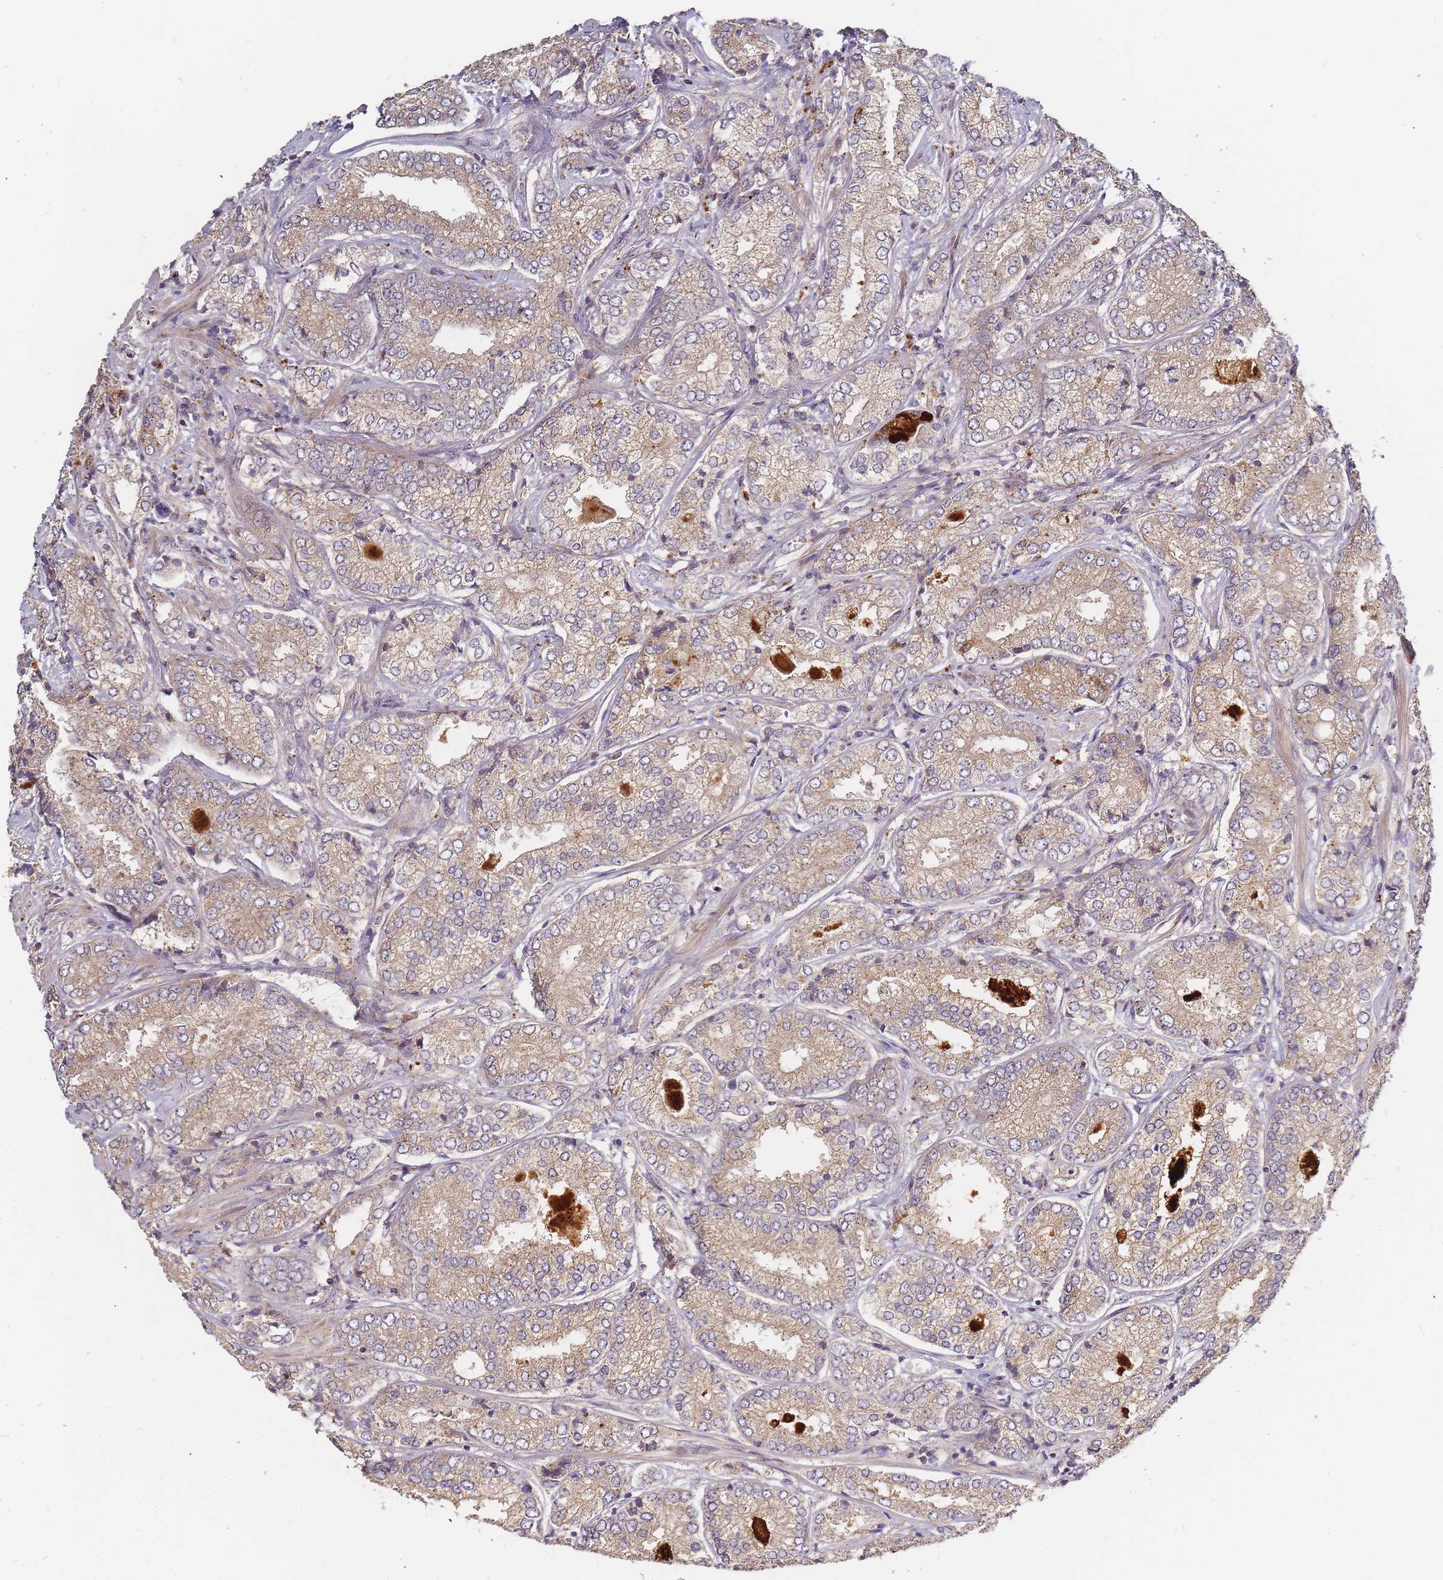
{"staining": {"intensity": "moderate", "quantity": ">75%", "location": "cytoplasmic/membranous"}, "tissue": "prostate cancer", "cell_type": "Tumor cells", "image_type": "cancer", "snomed": [{"axis": "morphology", "description": "Adenocarcinoma, High grade"}, {"axis": "topography", "description": "Prostate"}], "caption": "Protein analysis of prostate cancer tissue displays moderate cytoplasmic/membranous staining in about >75% of tumor cells.", "gene": "ATG5", "patient": {"sex": "male", "age": 63}}